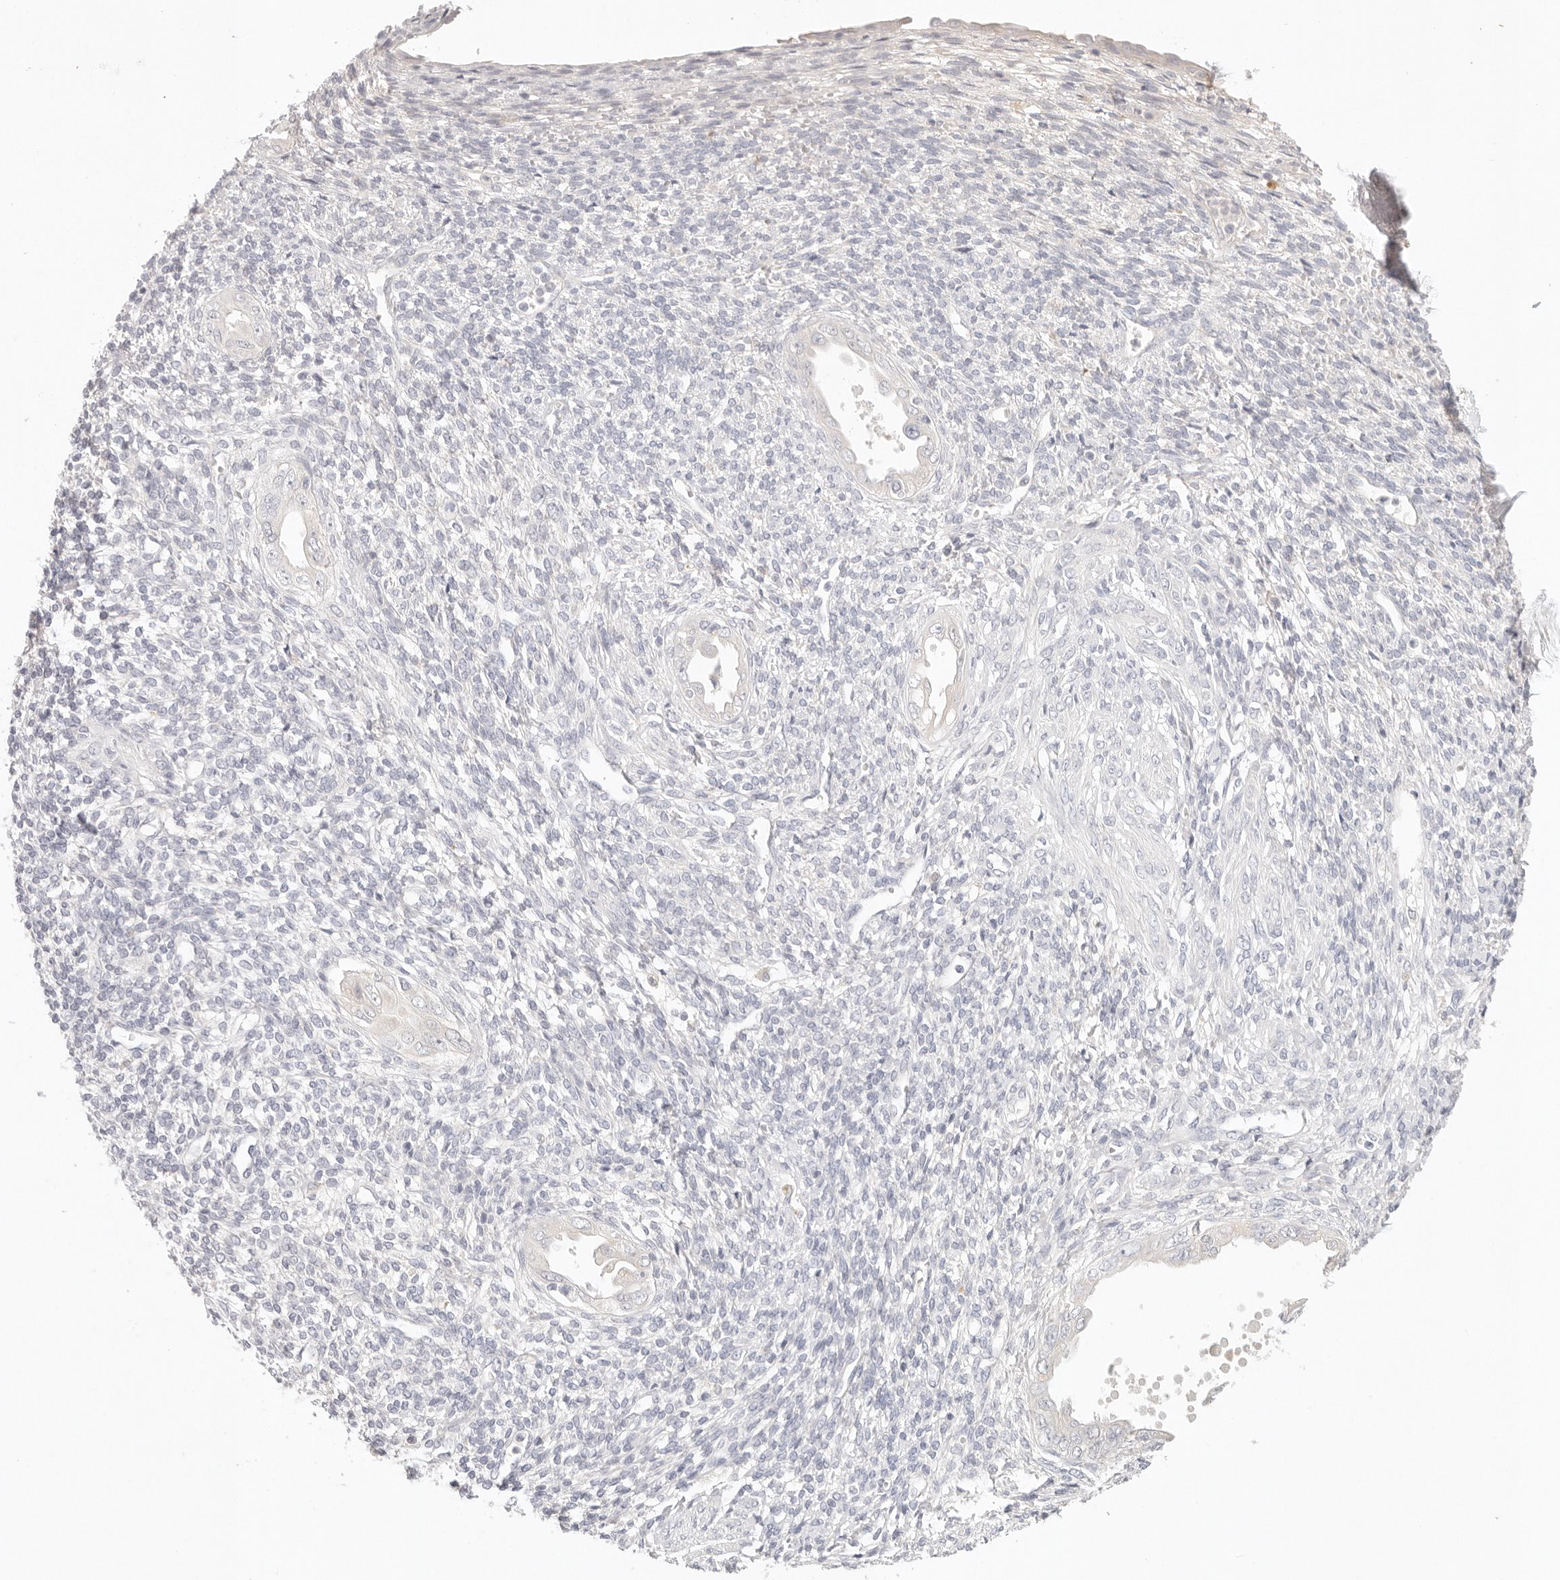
{"staining": {"intensity": "negative", "quantity": "none", "location": "none"}, "tissue": "endometrium", "cell_type": "Cells in endometrial stroma", "image_type": "normal", "snomed": [{"axis": "morphology", "description": "Normal tissue, NOS"}, {"axis": "topography", "description": "Endometrium"}], "caption": "DAB (3,3'-diaminobenzidine) immunohistochemical staining of normal endometrium displays no significant positivity in cells in endometrial stroma.", "gene": "SPHK1", "patient": {"sex": "female", "age": 66}}